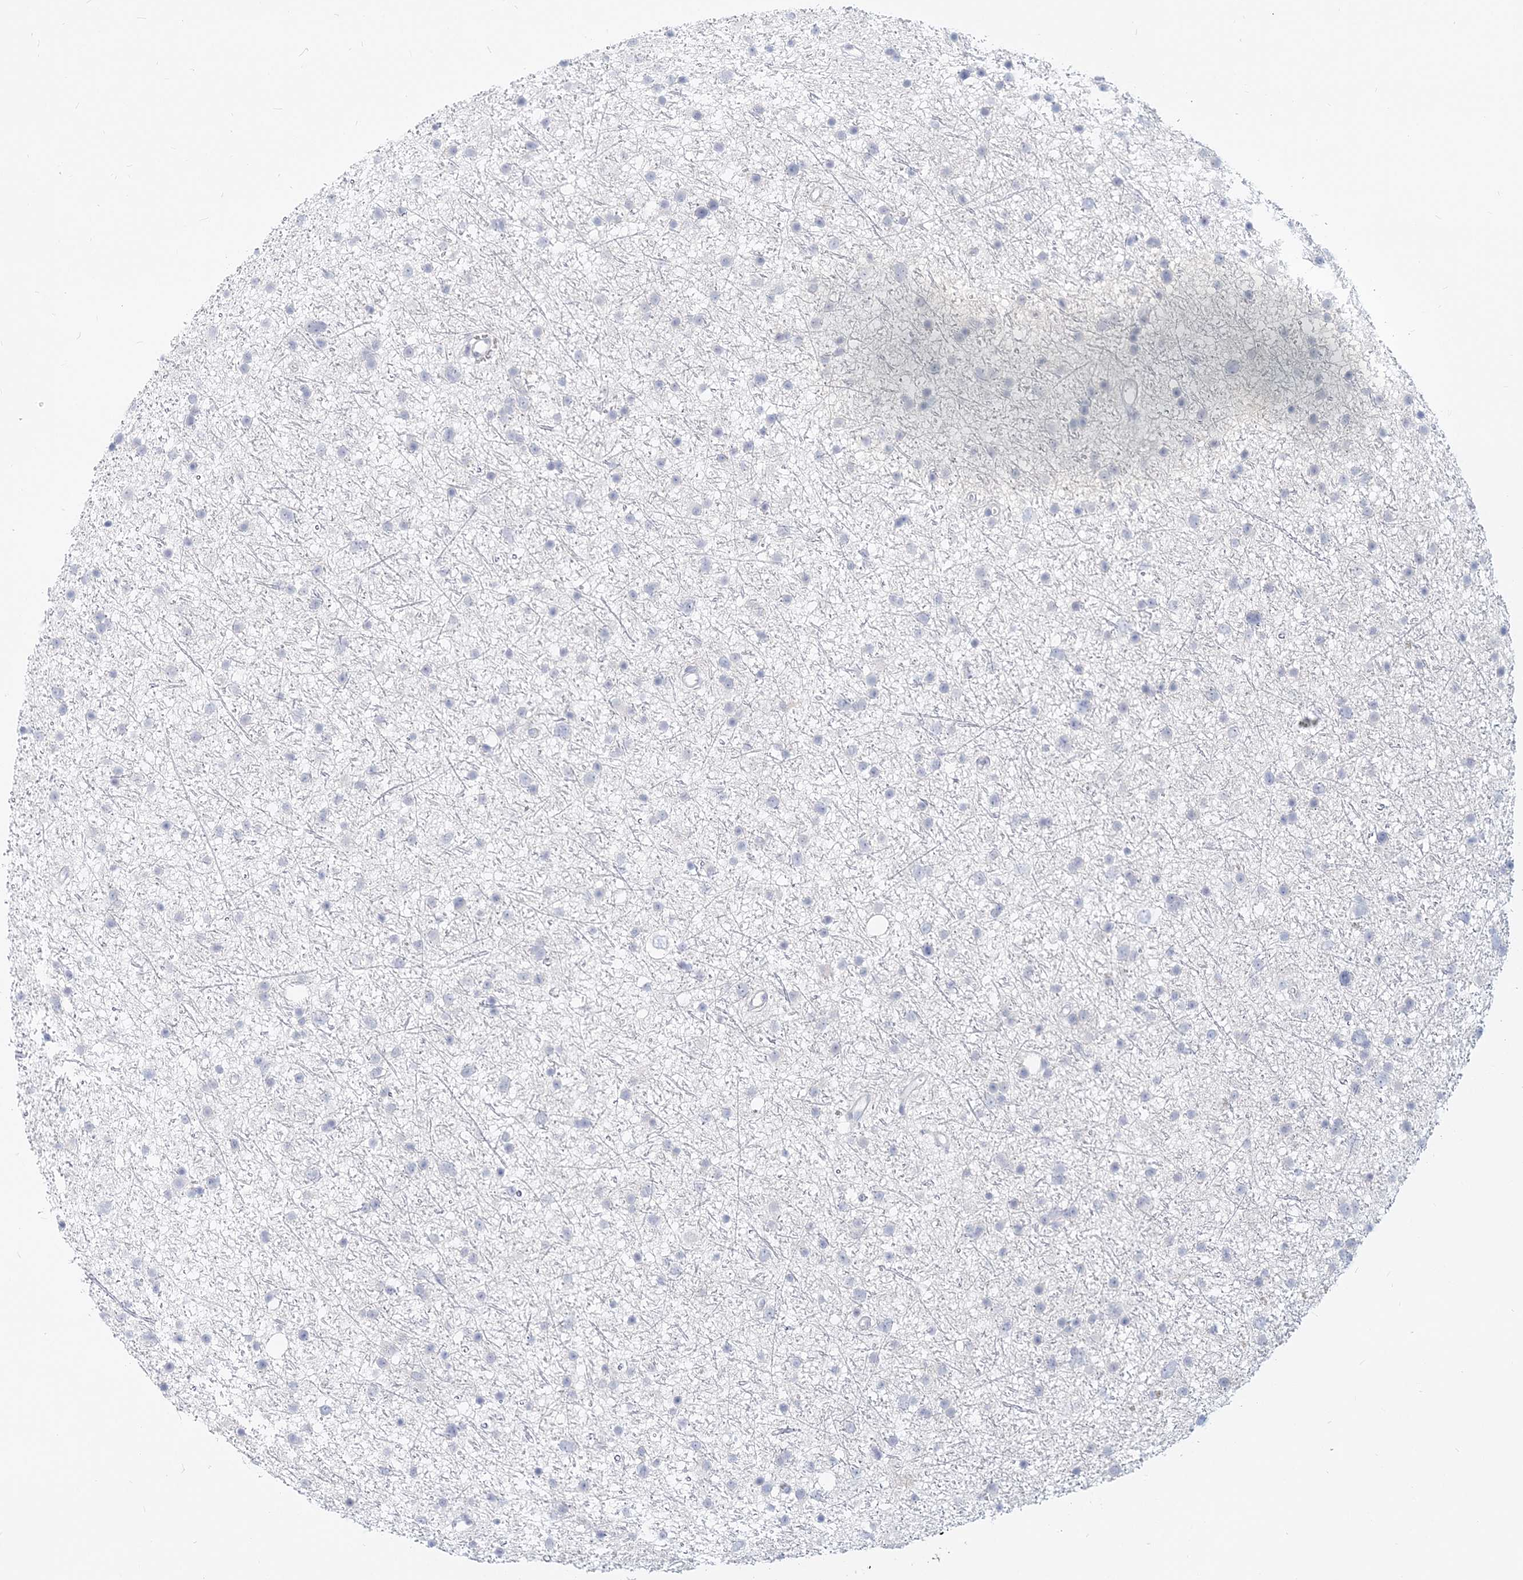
{"staining": {"intensity": "negative", "quantity": "none", "location": "none"}, "tissue": "glioma", "cell_type": "Tumor cells", "image_type": "cancer", "snomed": [{"axis": "morphology", "description": "Glioma, malignant, Low grade"}, {"axis": "topography", "description": "Cerebral cortex"}], "caption": "Low-grade glioma (malignant) was stained to show a protein in brown. There is no significant positivity in tumor cells. (DAB (3,3'-diaminobenzidine) immunohistochemistry (IHC) visualized using brightfield microscopy, high magnification).", "gene": "GMPPA", "patient": {"sex": "female", "age": 39}}